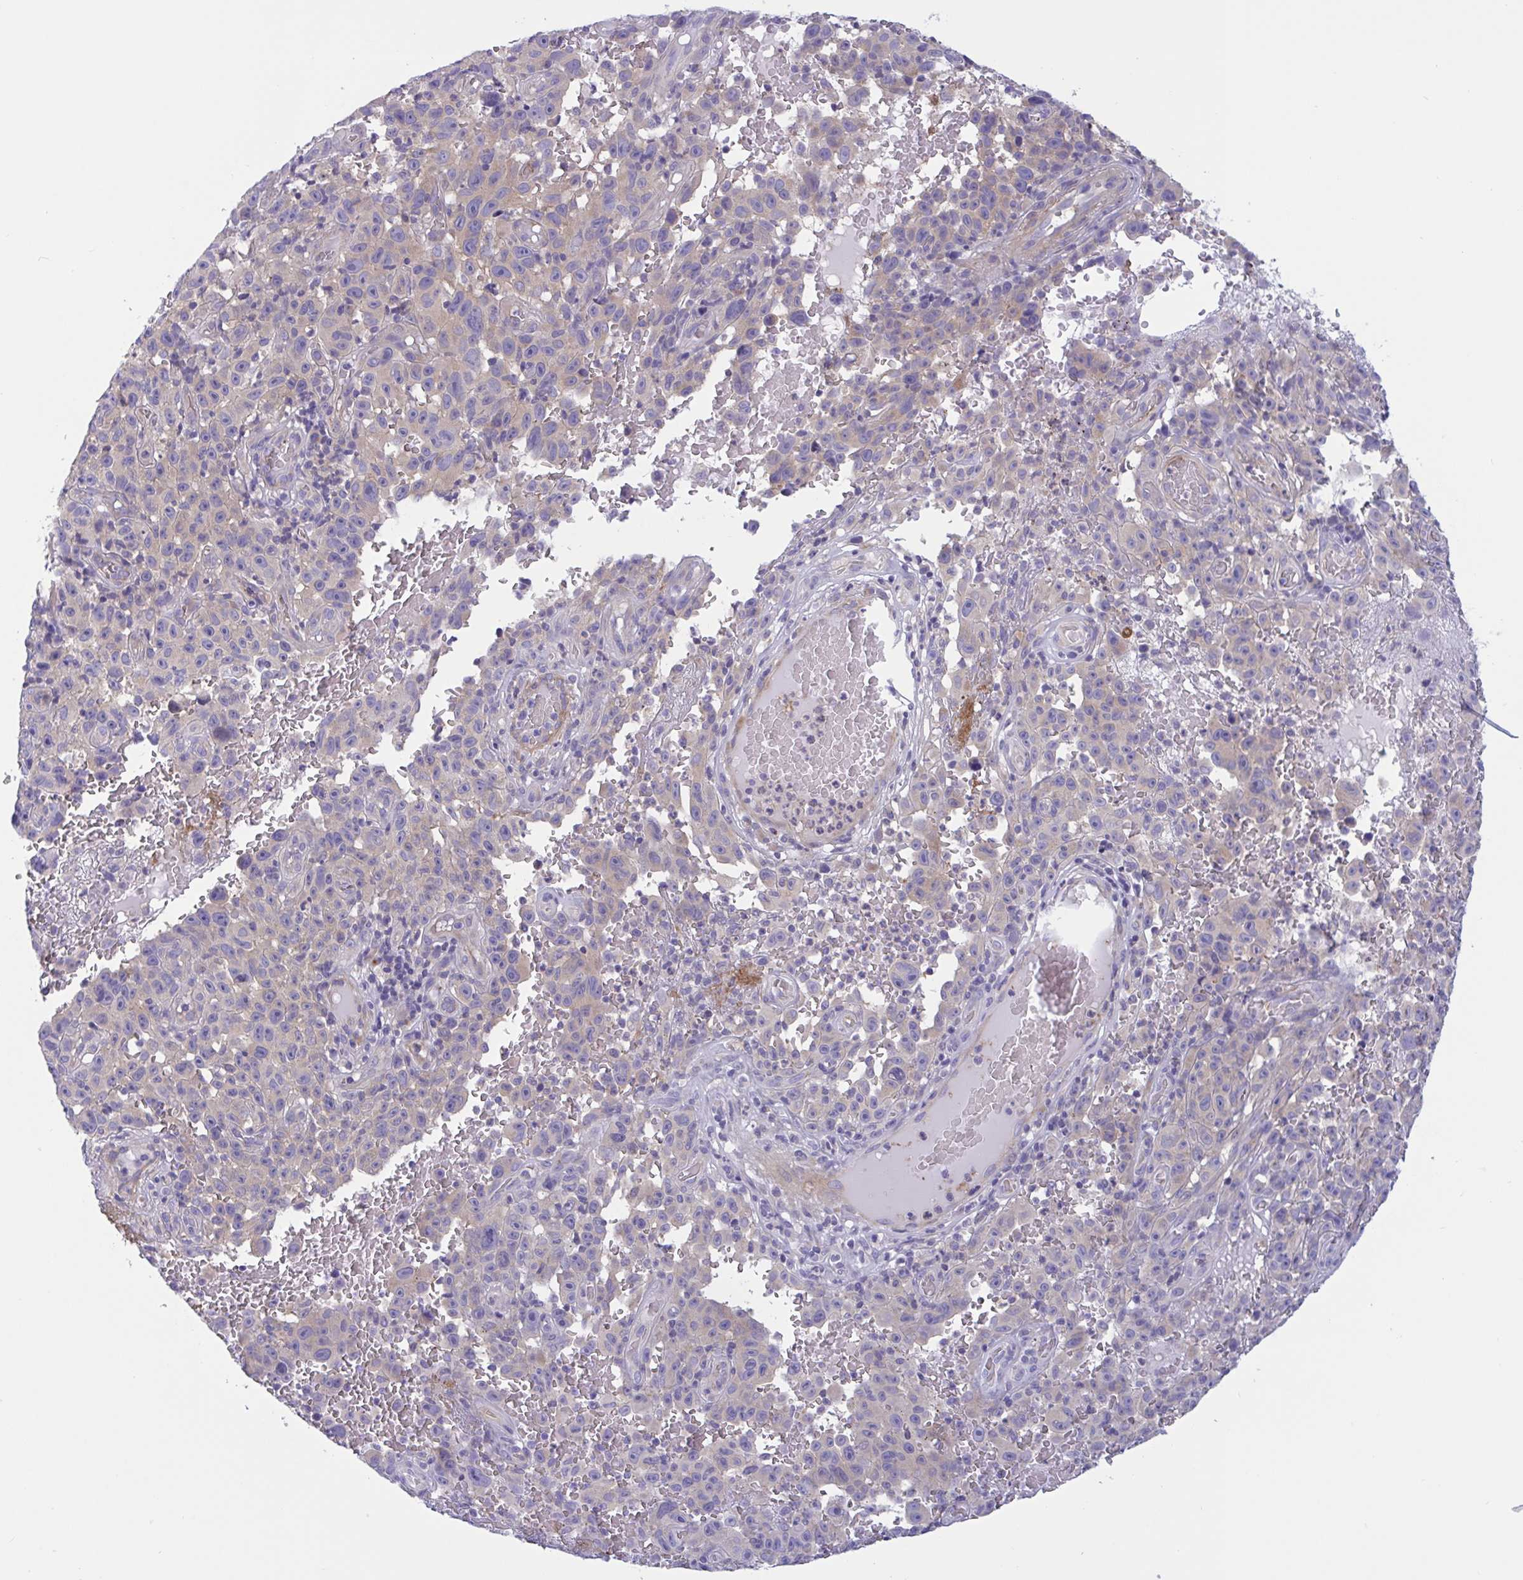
{"staining": {"intensity": "weak", "quantity": "25%-75%", "location": "cytoplasmic/membranous"}, "tissue": "melanoma", "cell_type": "Tumor cells", "image_type": "cancer", "snomed": [{"axis": "morphology", "description": "Malignant melanoma, NOS"}, {"axis": "topography", "description": "Skin"}], "caption": "Tumor cells demonstrate low levels of weak cytoplasmic/membranous positivity in about 25%-75% of cells in human melanoma.", "gene": "OXLD1", "patient": {"sex": "female", "age": 82}}